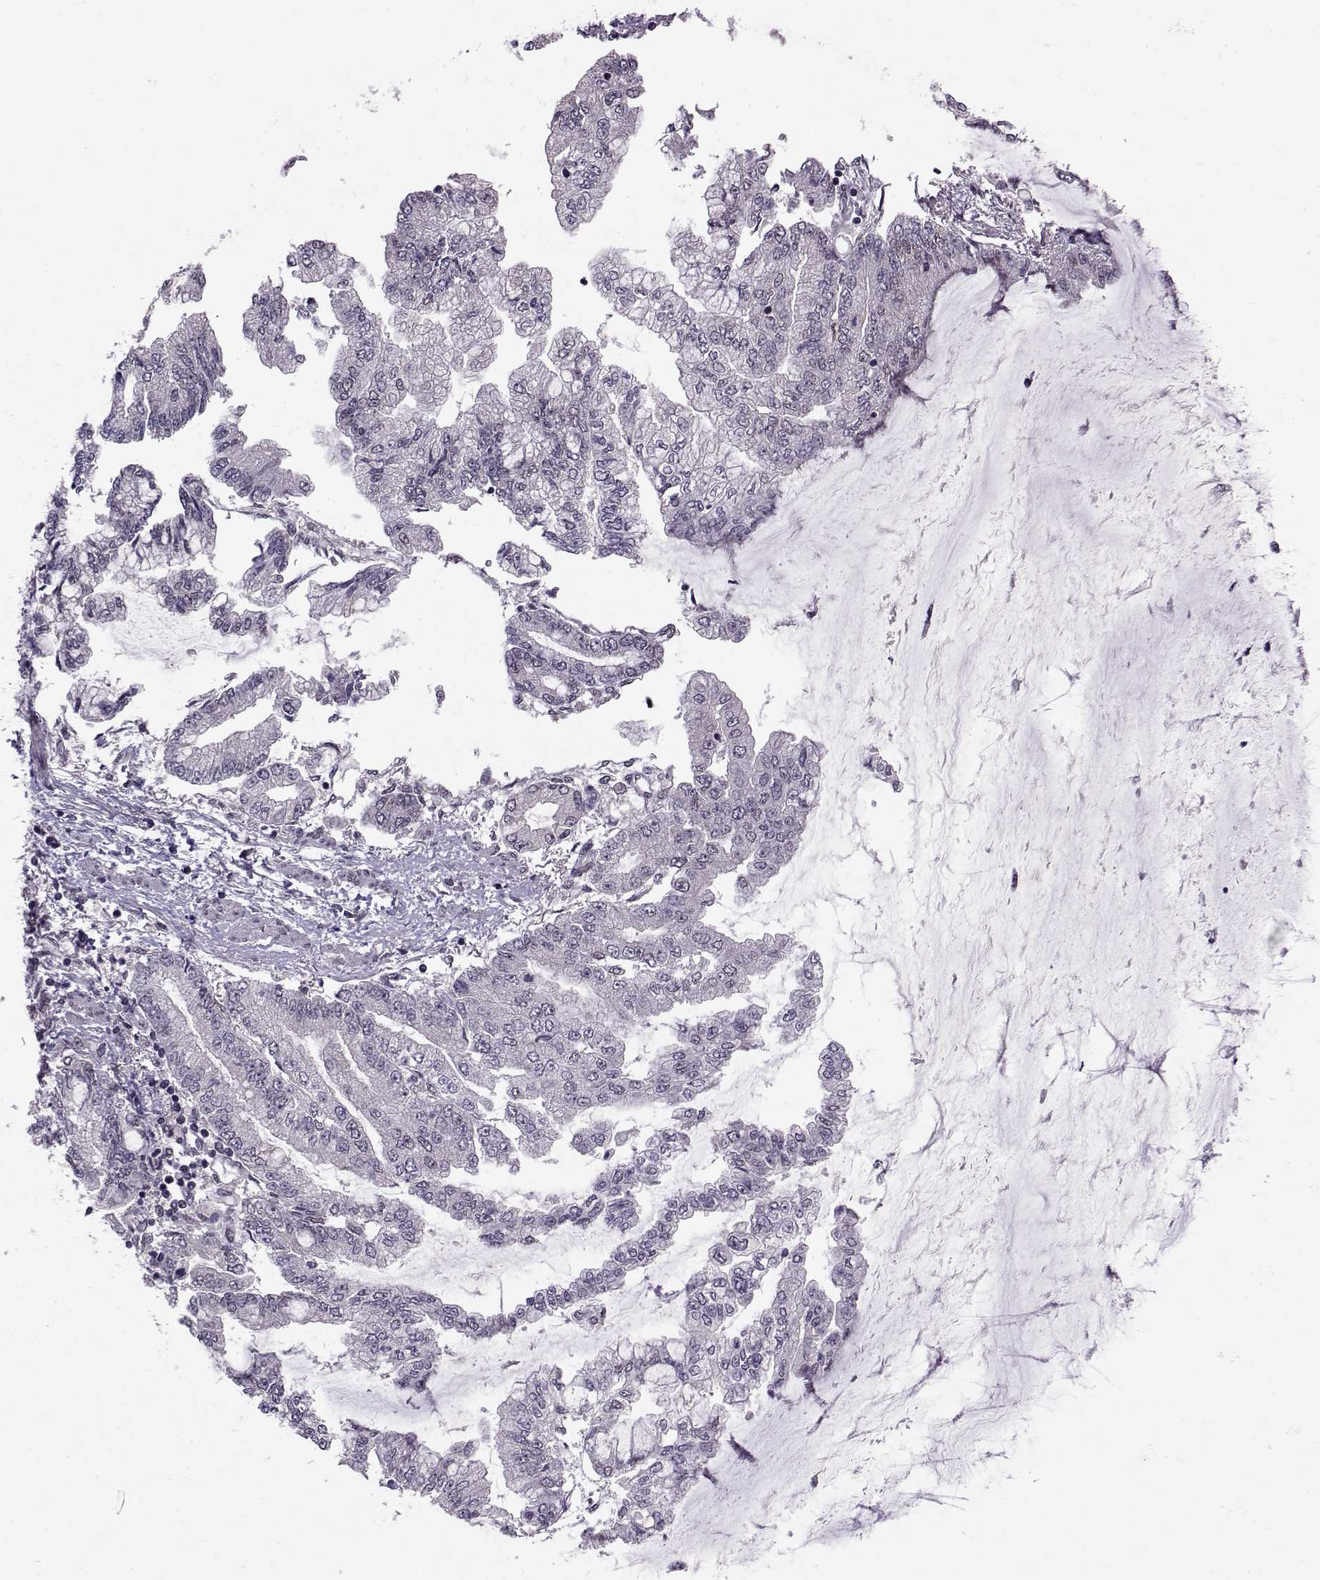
{"staining": {"intensity": "negative", "quantity": "none", "location": "none"}, "tissue": "stomach cancer", "cell_type": "Tumor cells", "image_type": "cancer", "snomed": [{"axis": "morphology", "description": "Adenocarcinoma, NOS"}, {"axis": "topography", "description": "Stomach, upper"}], "caption": "Stomach cancer (adenocarcinoma) was stained to show a protein in brown. There is no significant positivity in tumor cells.", "gene": "CDK4", "patient": {"sex": "female", "age": 74}}